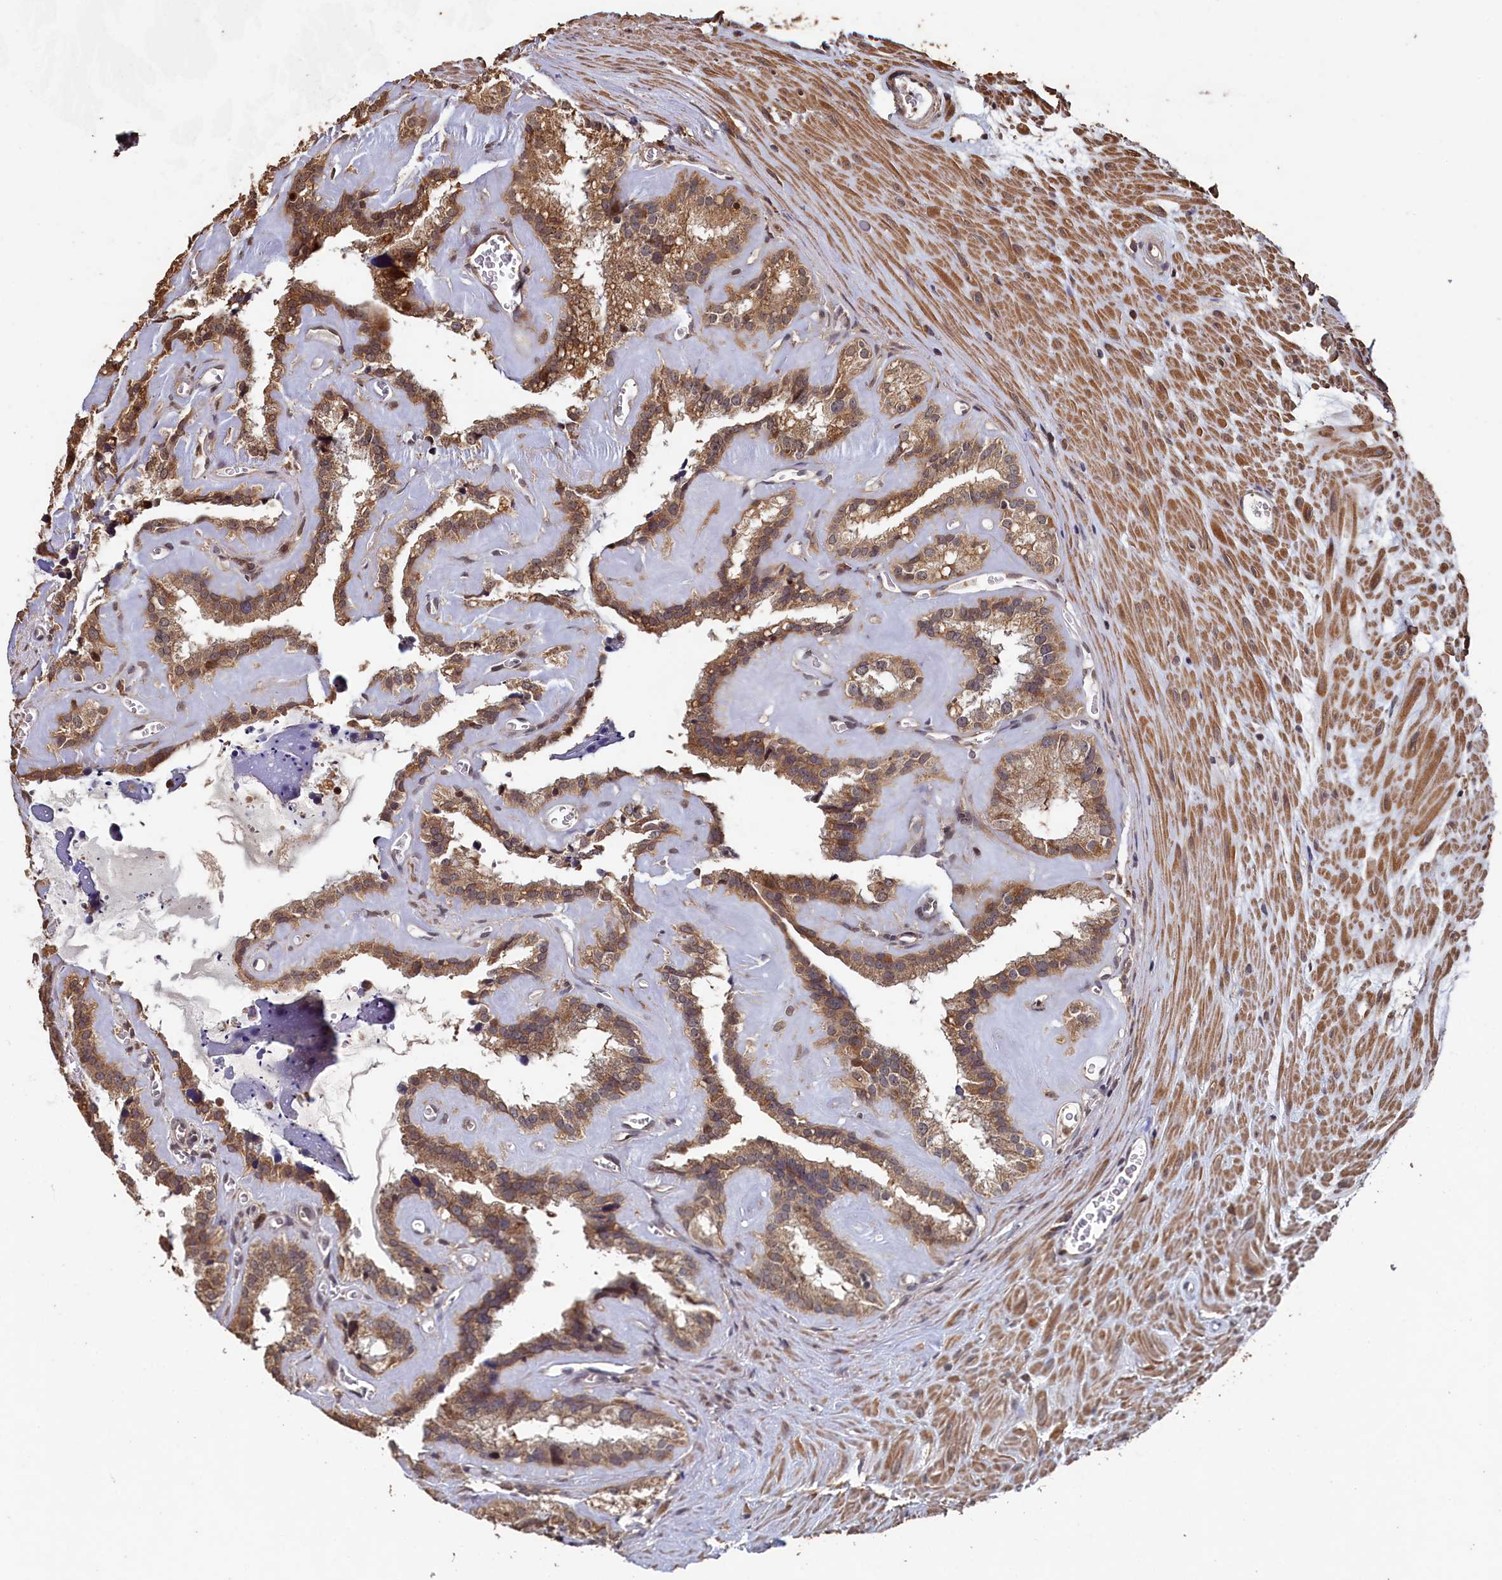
{"staining": {"intensity": "moderate", "quantity": ">75%", "location": "cytoplasmic/membranous"}, "tissue": "seminal vesicle", "cell_type": "Glandular cells", "image_type": "normal", "snomed": [{"axis": "morphology", "description": "Normal tissue, NOS"}, {"axis": "topography", "description": "Prostate"}, {"axis": "topography", "description": "Seminal veicle"}], "caption": "Benign seminal vesicle exhibits moderate cytoplasmic/membranous expression in approximately >75% of glandular cells, visualized by immunohistochemistry.", "gene": "PIGN", "patient": {"sex": "male", "age": 59}}